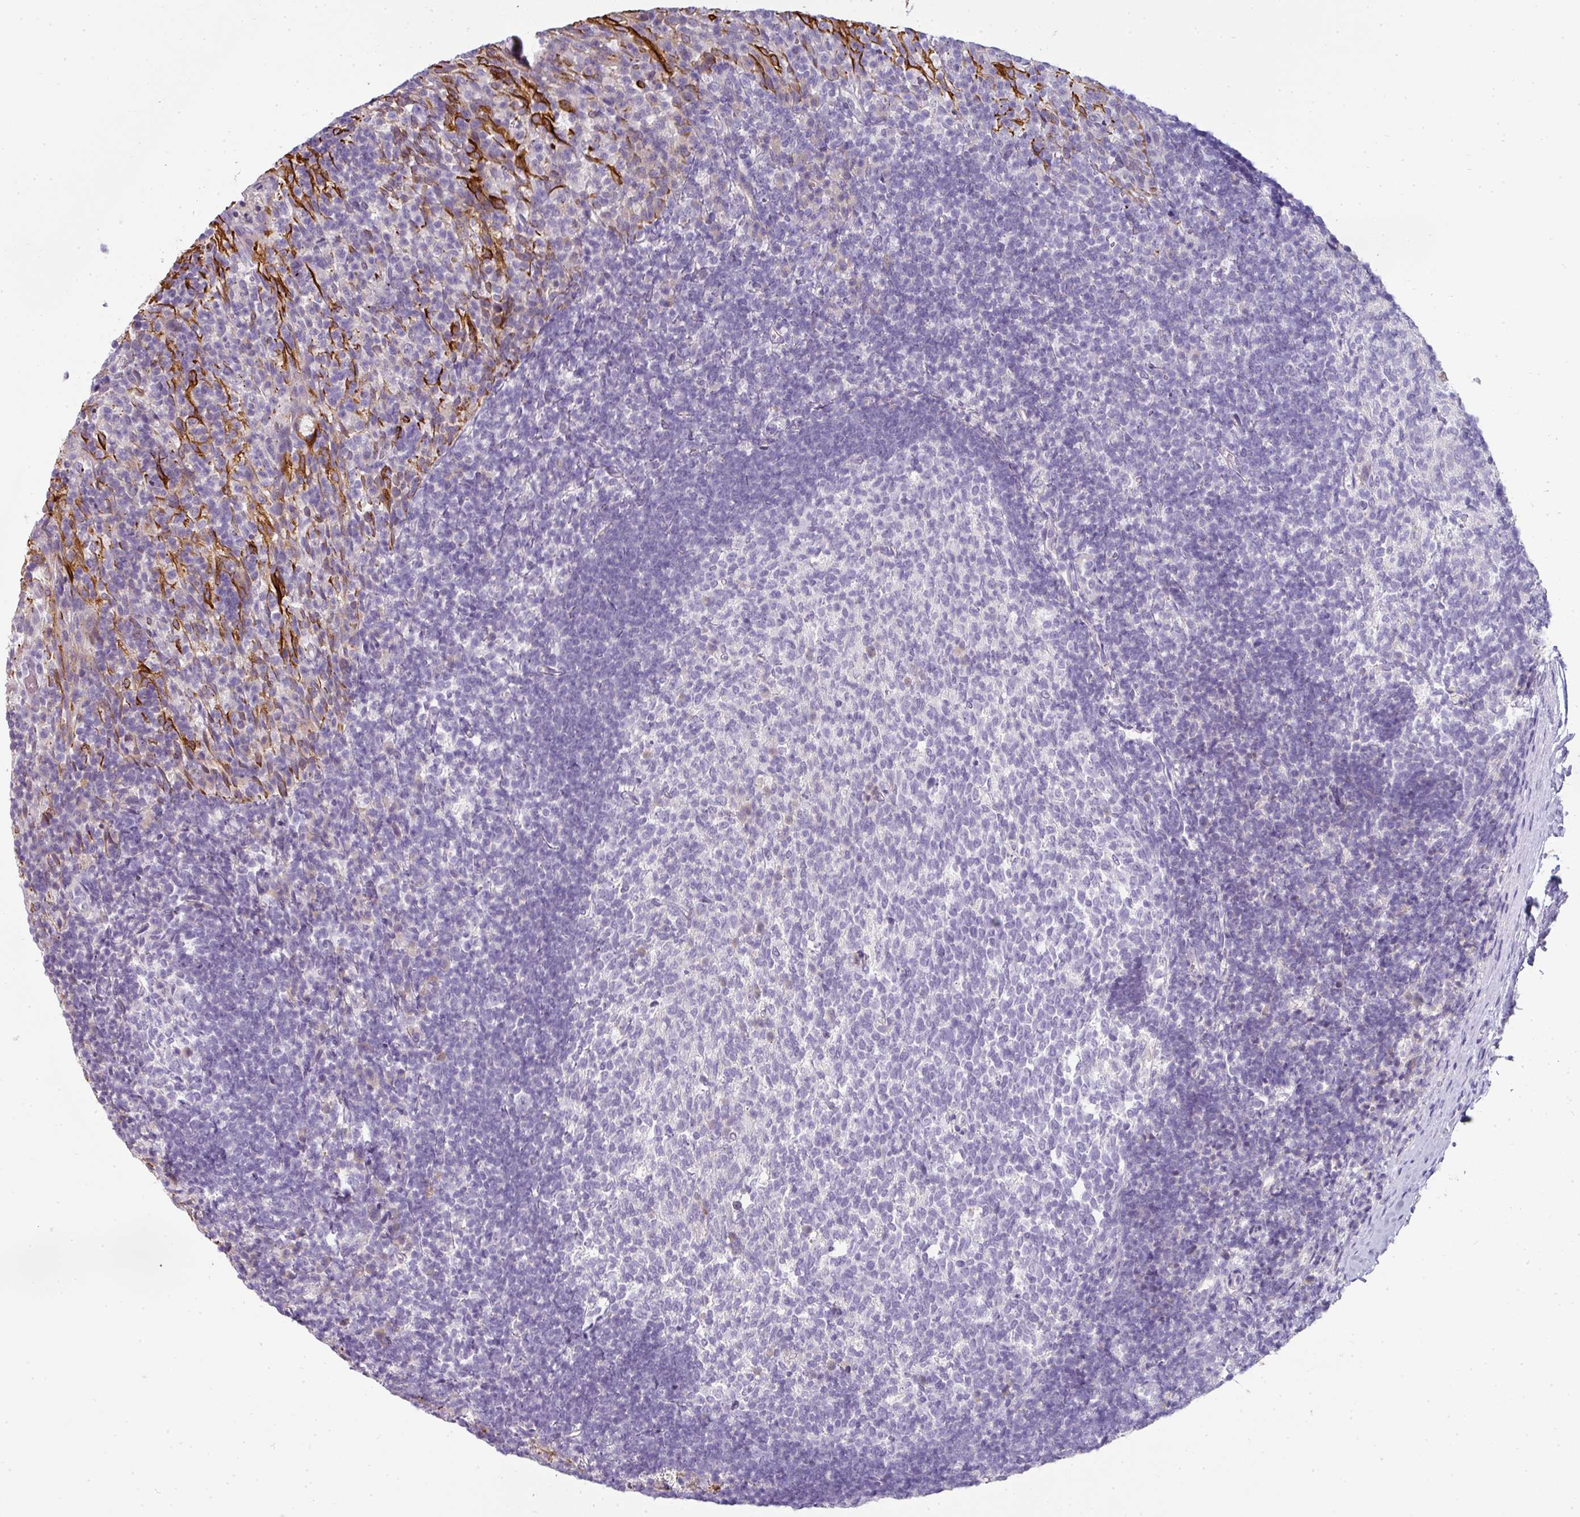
{"staining": {"intensity": "negative", "quantity": "none", "location": "none"}, "tissue": "tonsil", "cell_type": "Germinal center cells", "image_type": "normal", "snomed": [{"axis": "morphology", "description": "Normal tissue, NOS"}, {"axis": "topography", "description": "Tonsil"}], "caption": "This is an immunohistochemistry (IHC) micrograph of normal tonsil. There is no staining in germinal center cells.", "gene": "ASXL3", "patient": {"sex": "female", "age": 10}}